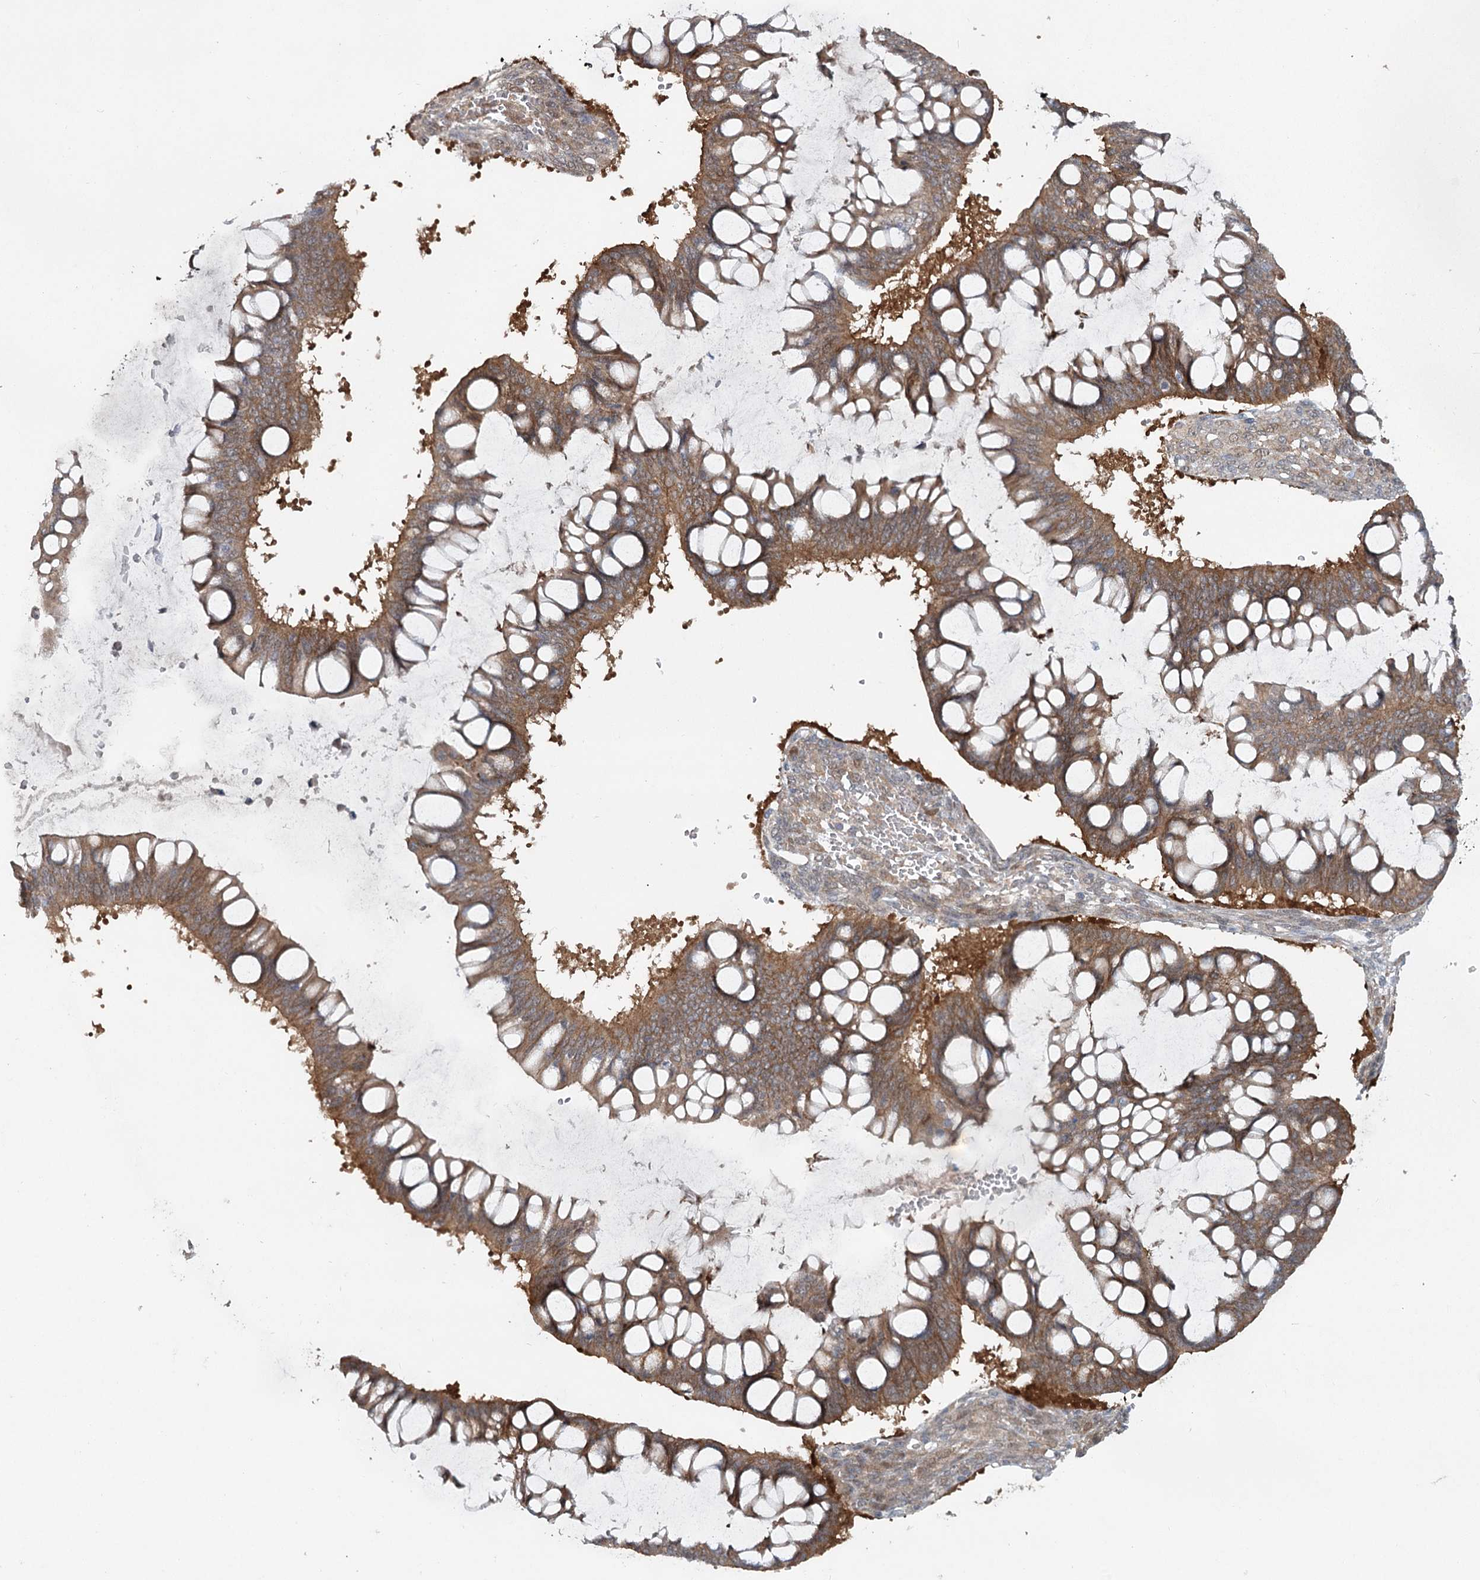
{"staining": {"intensity": "moderate", "quantity": ">75%", "location": "cytoplasmic/membranous"}, "tissue": "ovarian cancer", "cell_type": "Tumor cells", "image_type": "cancer", "snomed": [{"axis": "morphology", "description": "Cystadenocarcinoma, mucinous, NOS"}, {"axis": "topography", "description": "Ovary"}], "caption": "Mucinous cystadenocarcinoma (ovarian) stained with immunohistochemistry (IHC) shows moderate cytoplasmic/membranous expression in about >75% of tumor cells. (DAB (3,3'-diaminobenzidine) IHC, brown staining for protein, blue staining for nuclei).", "gene": "MAP3K13", "patient": {"sex": "female", "age": 73}}